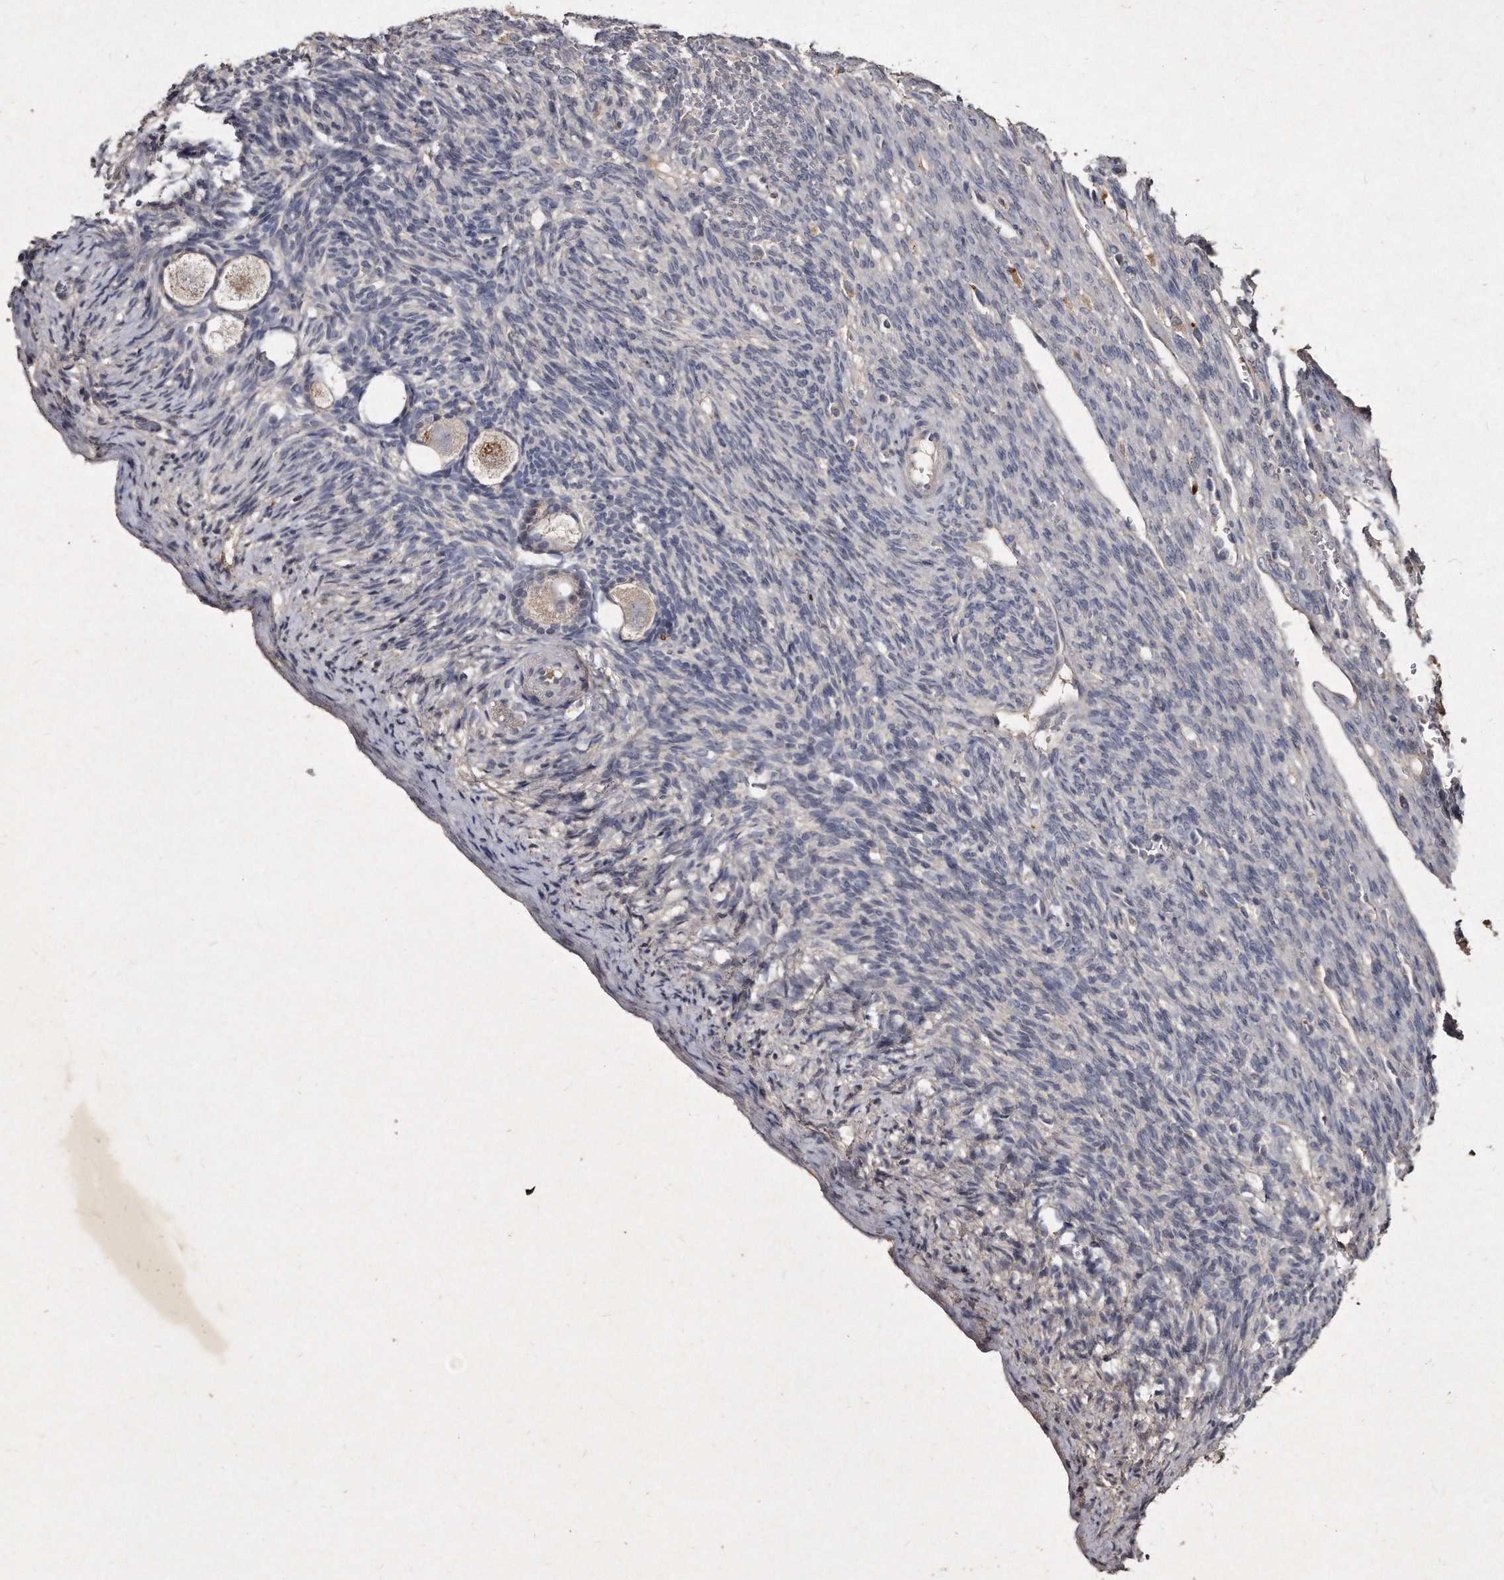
{"staining": {"intensity": "moderate", "quantity": "<25%", "location": "cytoplasmic/membranous"}, "tissue": "ovary", "cell_type": "Follicle cells", "image_type": "normal", "snomed": [{"axis": "morphology", "description": "Normal tissue, NOS"}, {"axis": "topography", "description": "Ovary"}], "caption": "An immunohistochemistry (IHC) image of benign tissue is shown. Protein staining in brown shows moderate cytoplasmic/membranous positivity in ovary within follicle cells. The staining was performed using DAB, with brown indicating positive protein expression. Nuclei are stained blue with hematoxylin.", "gene": "KLHDC3", "patient": {"sex": "female", "age": 34}}